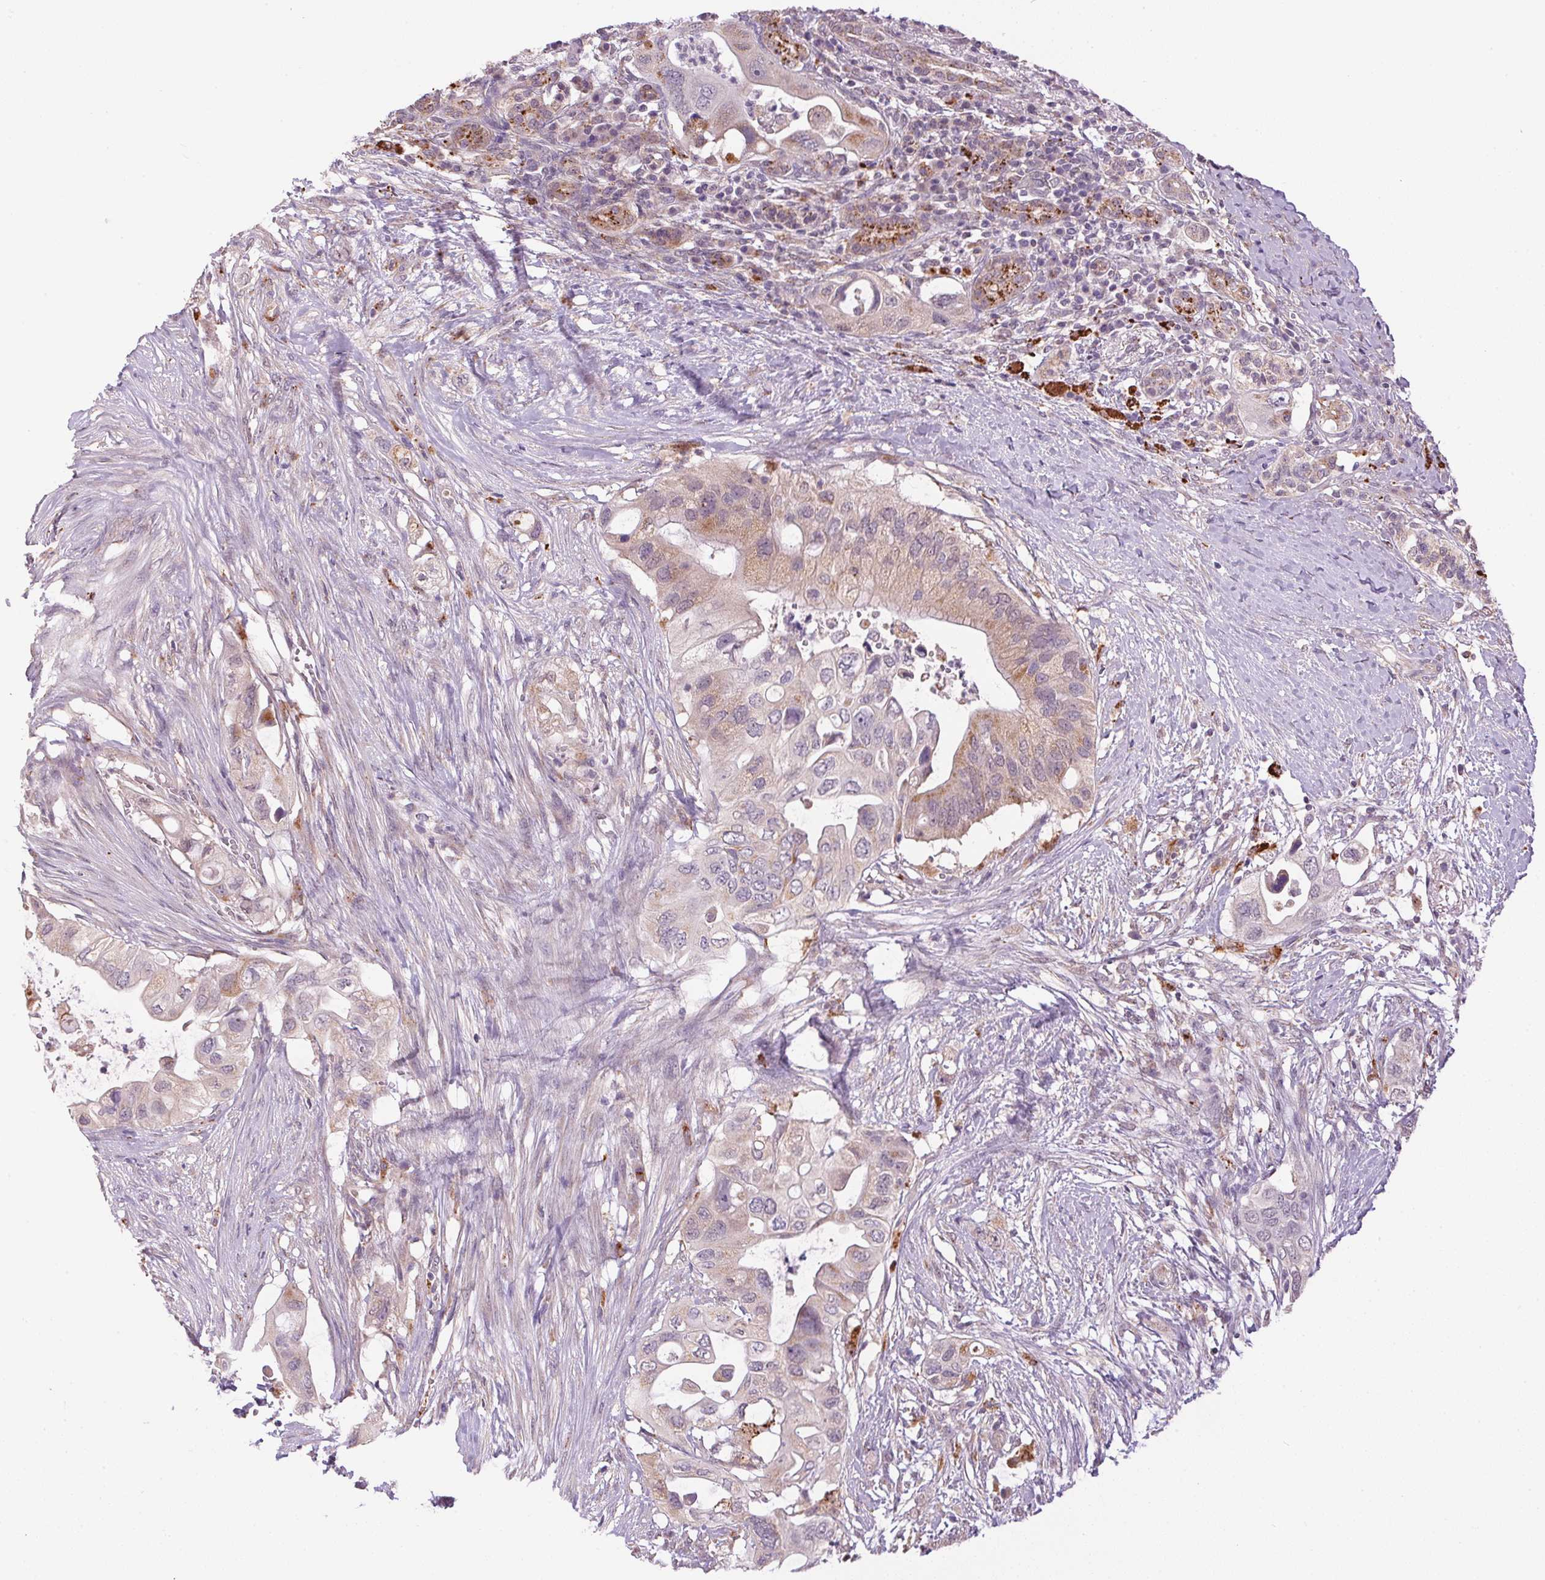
{"staining": {"intensity": "weak", "quantity": ">75%", "location": "cytoplasmic/membranous"}, "tissue": "pancreatic cancer", "cell_type": "Tumor cells", "image_type": "cancer", "snomed": [{"axis": "morphology", "description": "Adenocarcinoma, NOS"}, {"axis": "topography", "description": "Pancreas"}], "caption": "Human pancreatic cancer (adenocarcinoma) stained with a protein marker reveals weak staining in tumor cells.", "gene": "ADH5", "patient": {"sex": "female", "age": 72}}